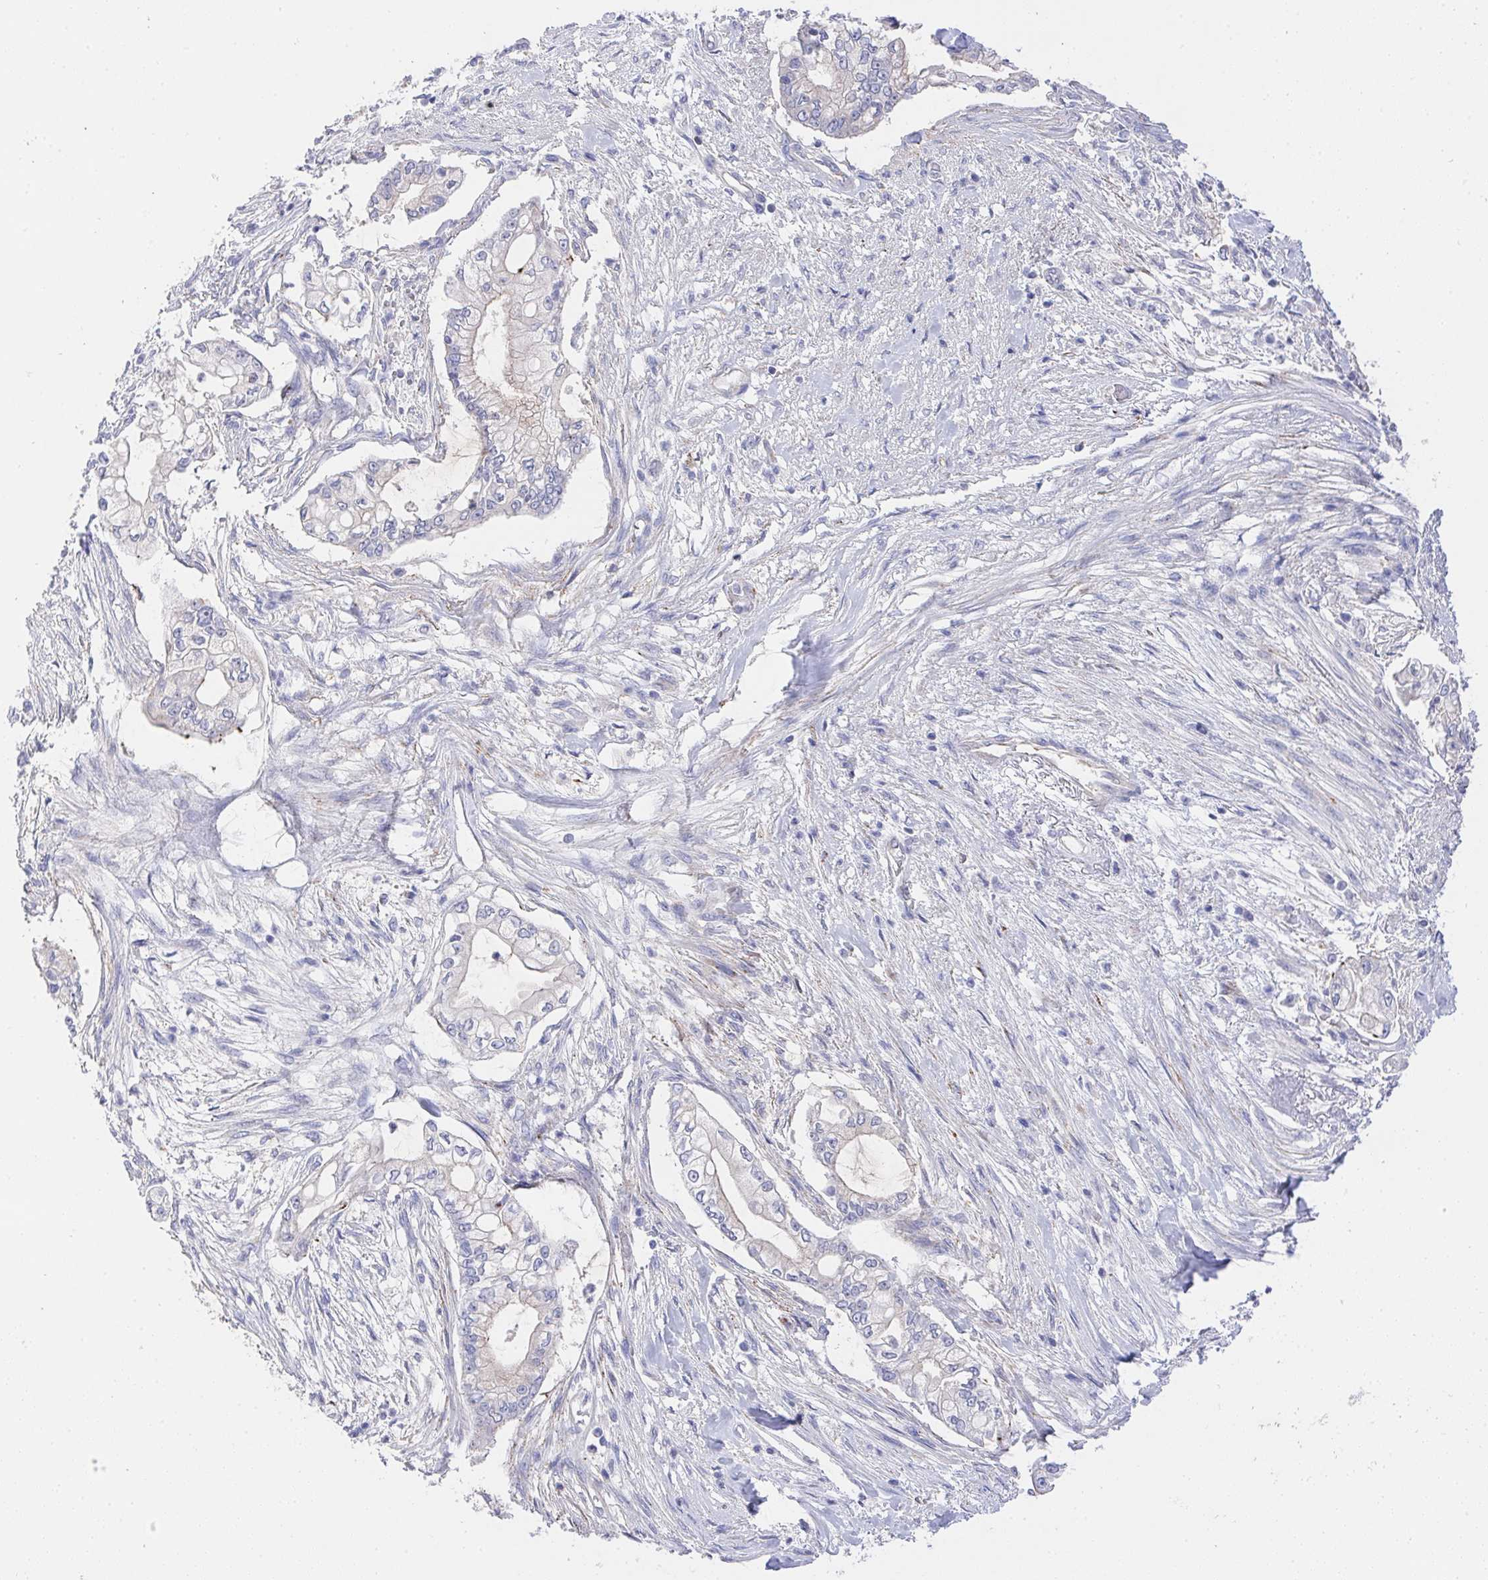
{"staining": {"intensity": "moderate", "quantity": "<25%", "location": "cytoplasmic/membranous"}, "tissue": "pancreatic cancer", "cell_type": "Tumor cells", "image_type": "cancer", "snomed": [{"axis": "morphology", "description": "Adenocarcinoma, NOS"}, {"axis": "topography", "description": "Pancreas"}], "caption": "High-power microscopy captured an IHC photomicrograph of pancreatic cancer (adenocarcinoma), revealing moderate cytoplasmic/membranous expression in about <25% of tumor cells.", "gene": "PRG3", "patient": {"sex": "female", "age": 69}}